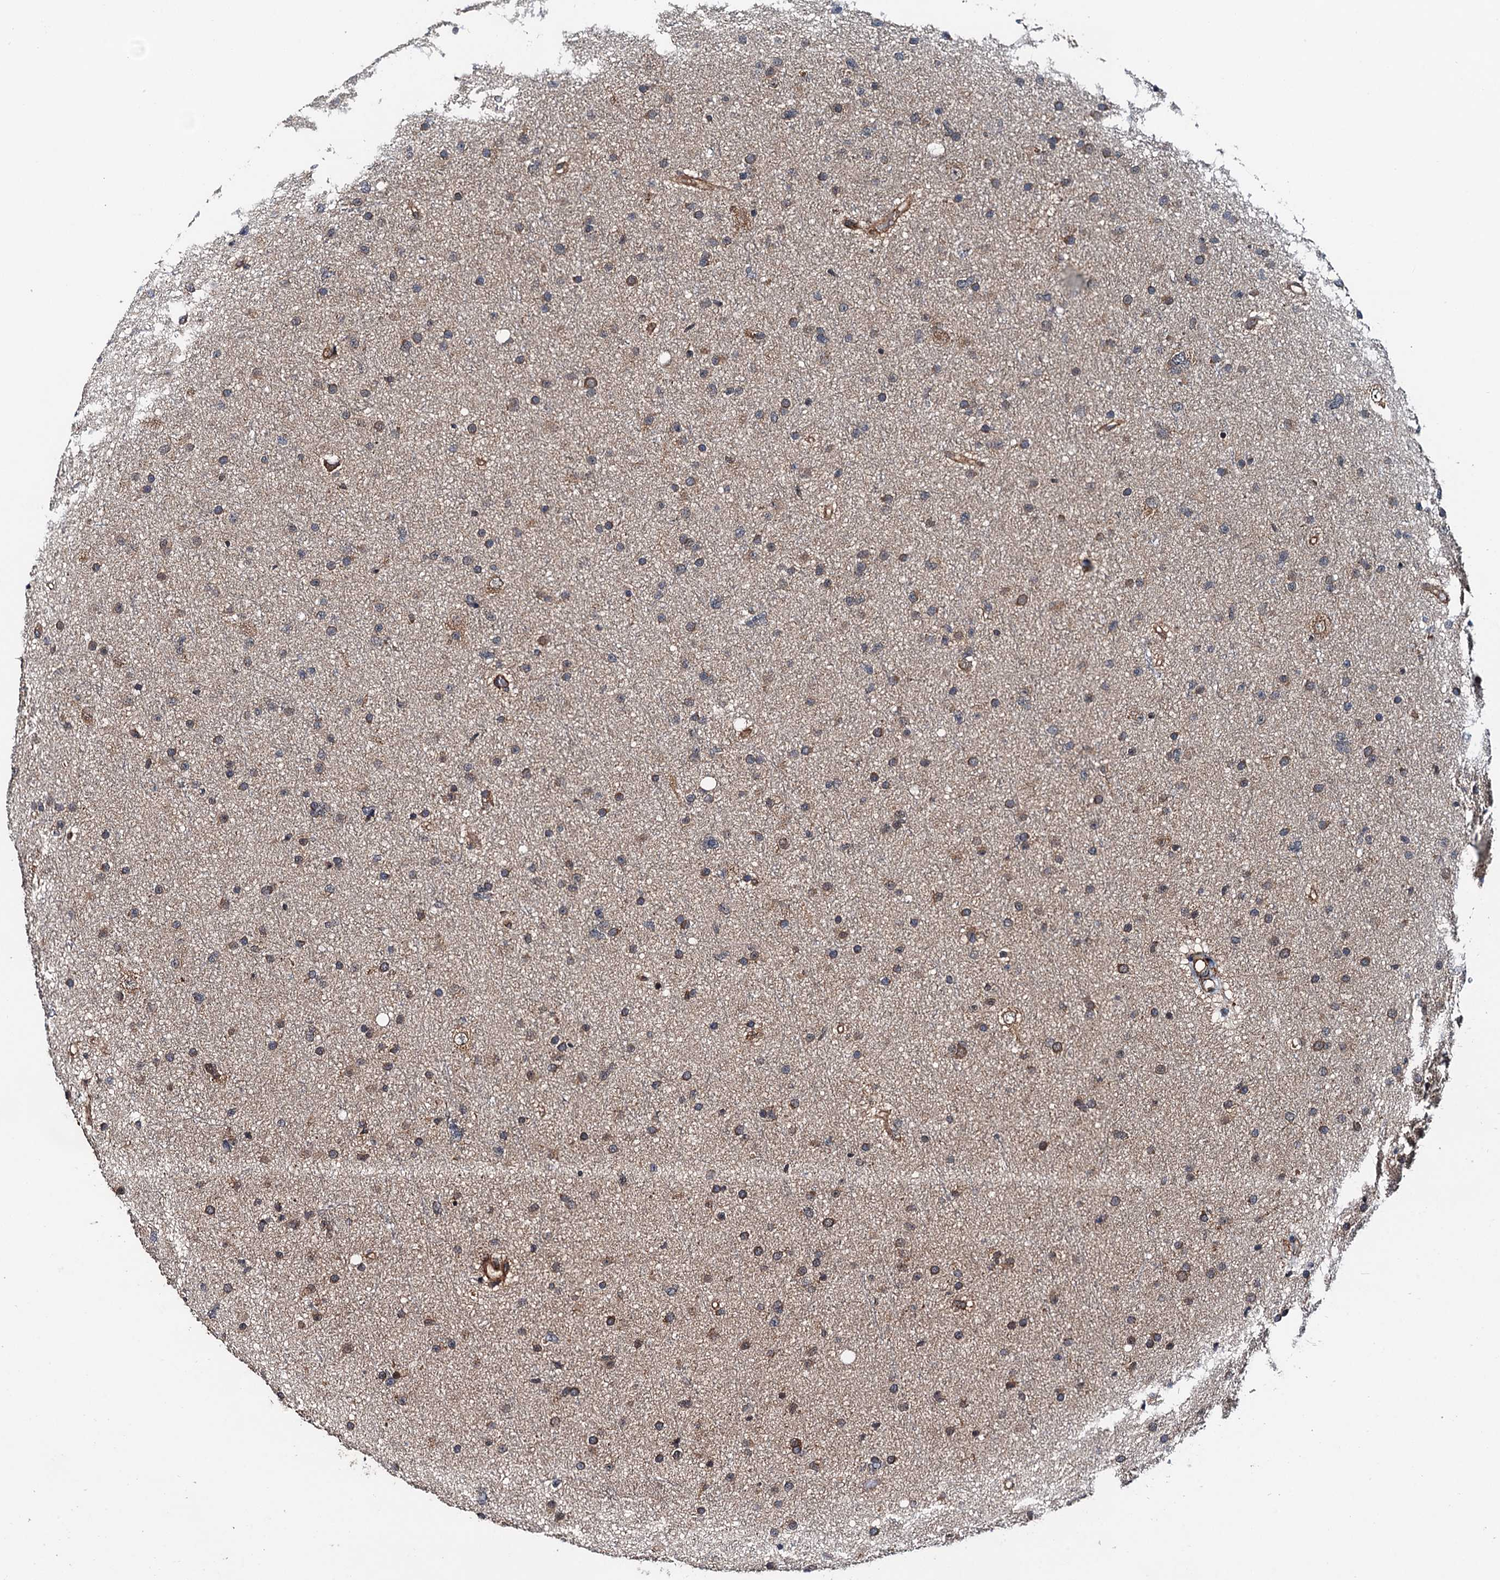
{"staining": {"intensity": "moderate", "quantity": "<25%", "location": "cytoplasmic/membranous"}, "tissue": "glioma", "cell_type": "Tumor cells", "image_type": "cancer", "snomed": [{"axis": "morphology", "description": "Glioma, malignant, Low grade"}, {"axis": "topography", "description": "Cerebral cortex"}], "caption": "Protein positivity by IHC demonstrates moderate cytoplasmic/membranous expression in approximately <25% of tumor cells in glioma.", "gene": "AAGAB", "patient": {"sex": "female", "age": 39}}